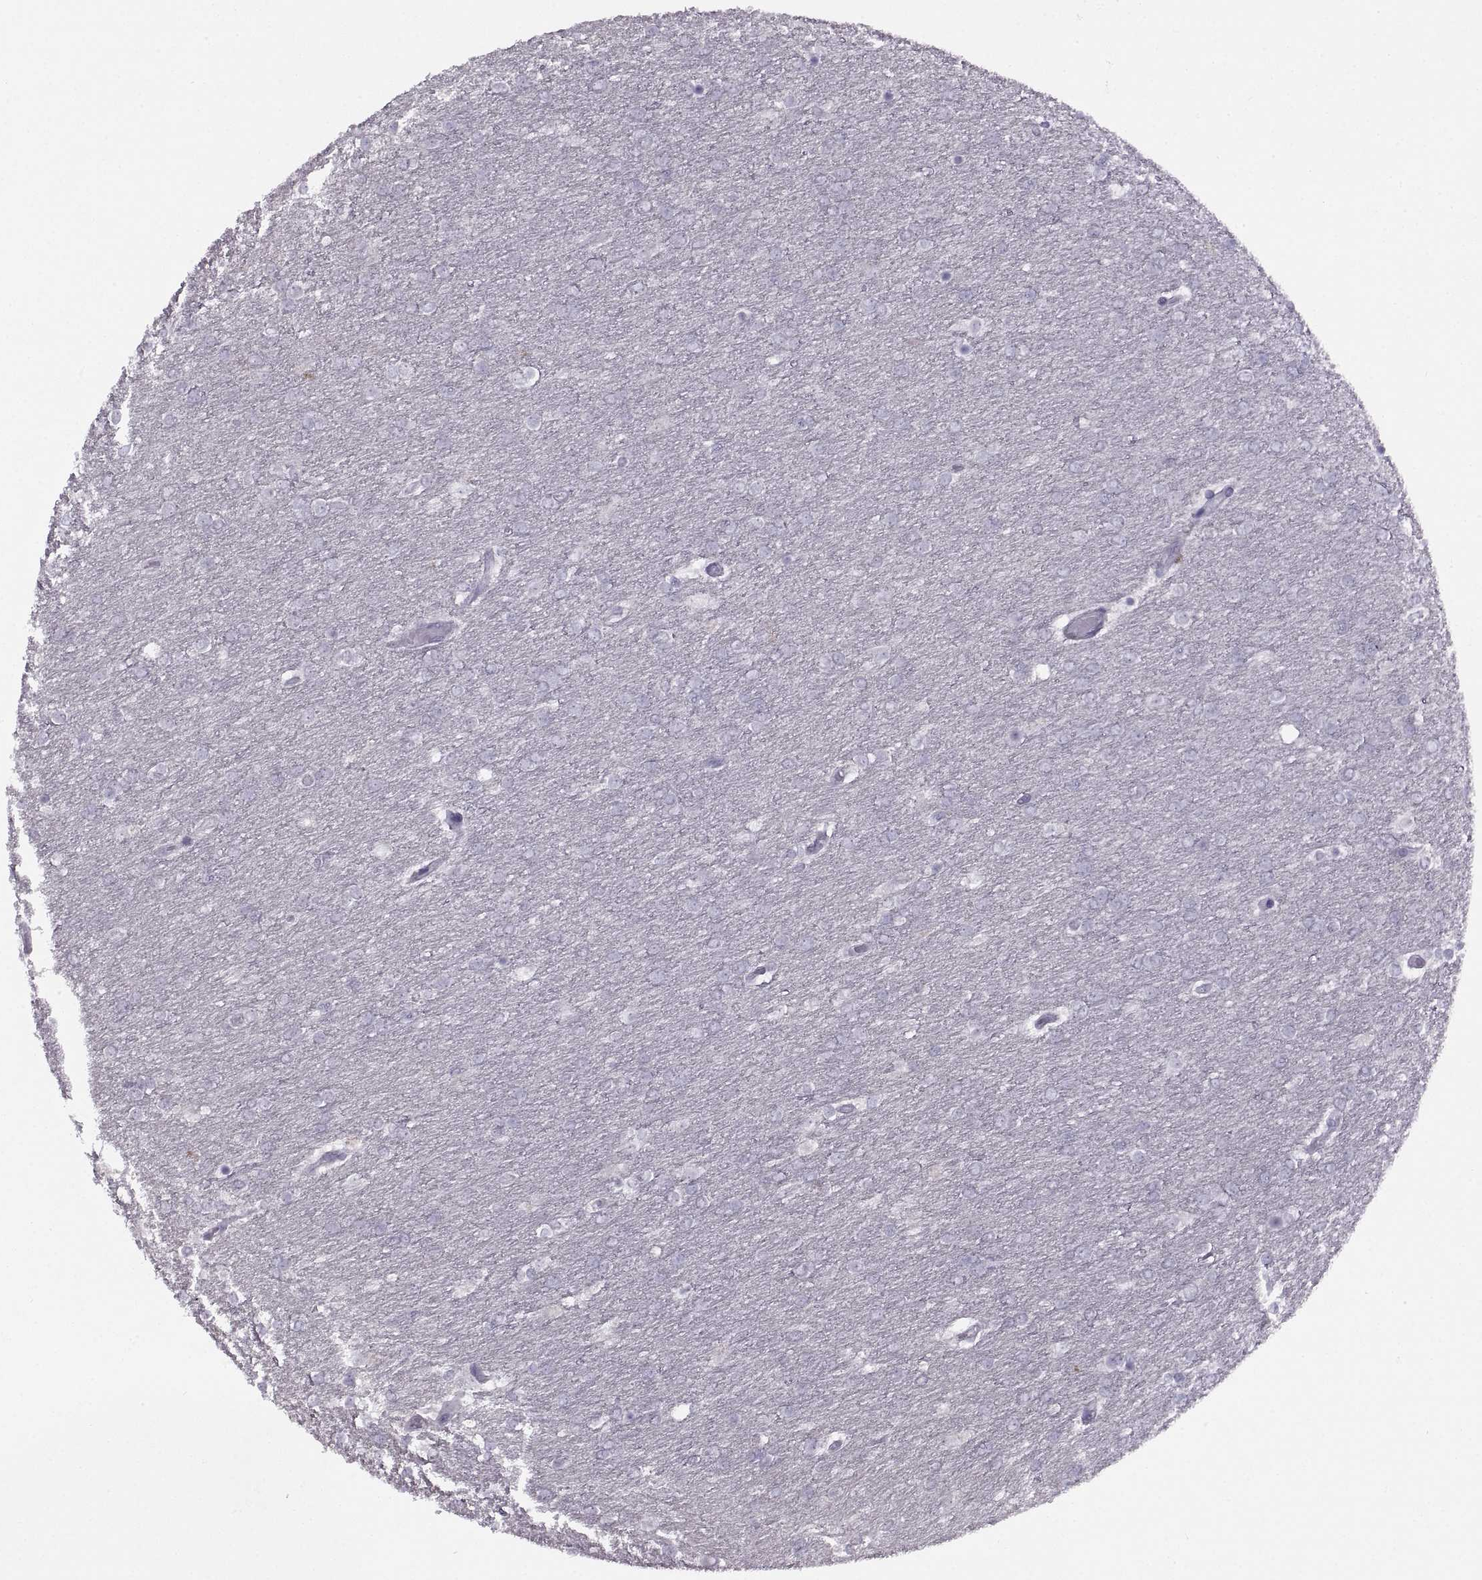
{"staining": {"intensity": "negative", "quantity": "none", "location": "none"}, "tissue": "glioma", "cell_type": "Tumor cells", "image_type": "cancer", "snomed": [{"axis": "morphology", "description": "Glioma, malignant, High grade"}, {"axis": "topography", "description": "Brain"}], "caption": "A photomicrograph of human high-grade glioma (malignant) is negative for staining in tumor cells. (DAB (3,3'-diaminobenzidine) immunohistochemistry (IHC) visualized using brightfield microscopy, high magnification).", "gene": "BSPH1", "patient": {"sex": "female", "age": 61}}